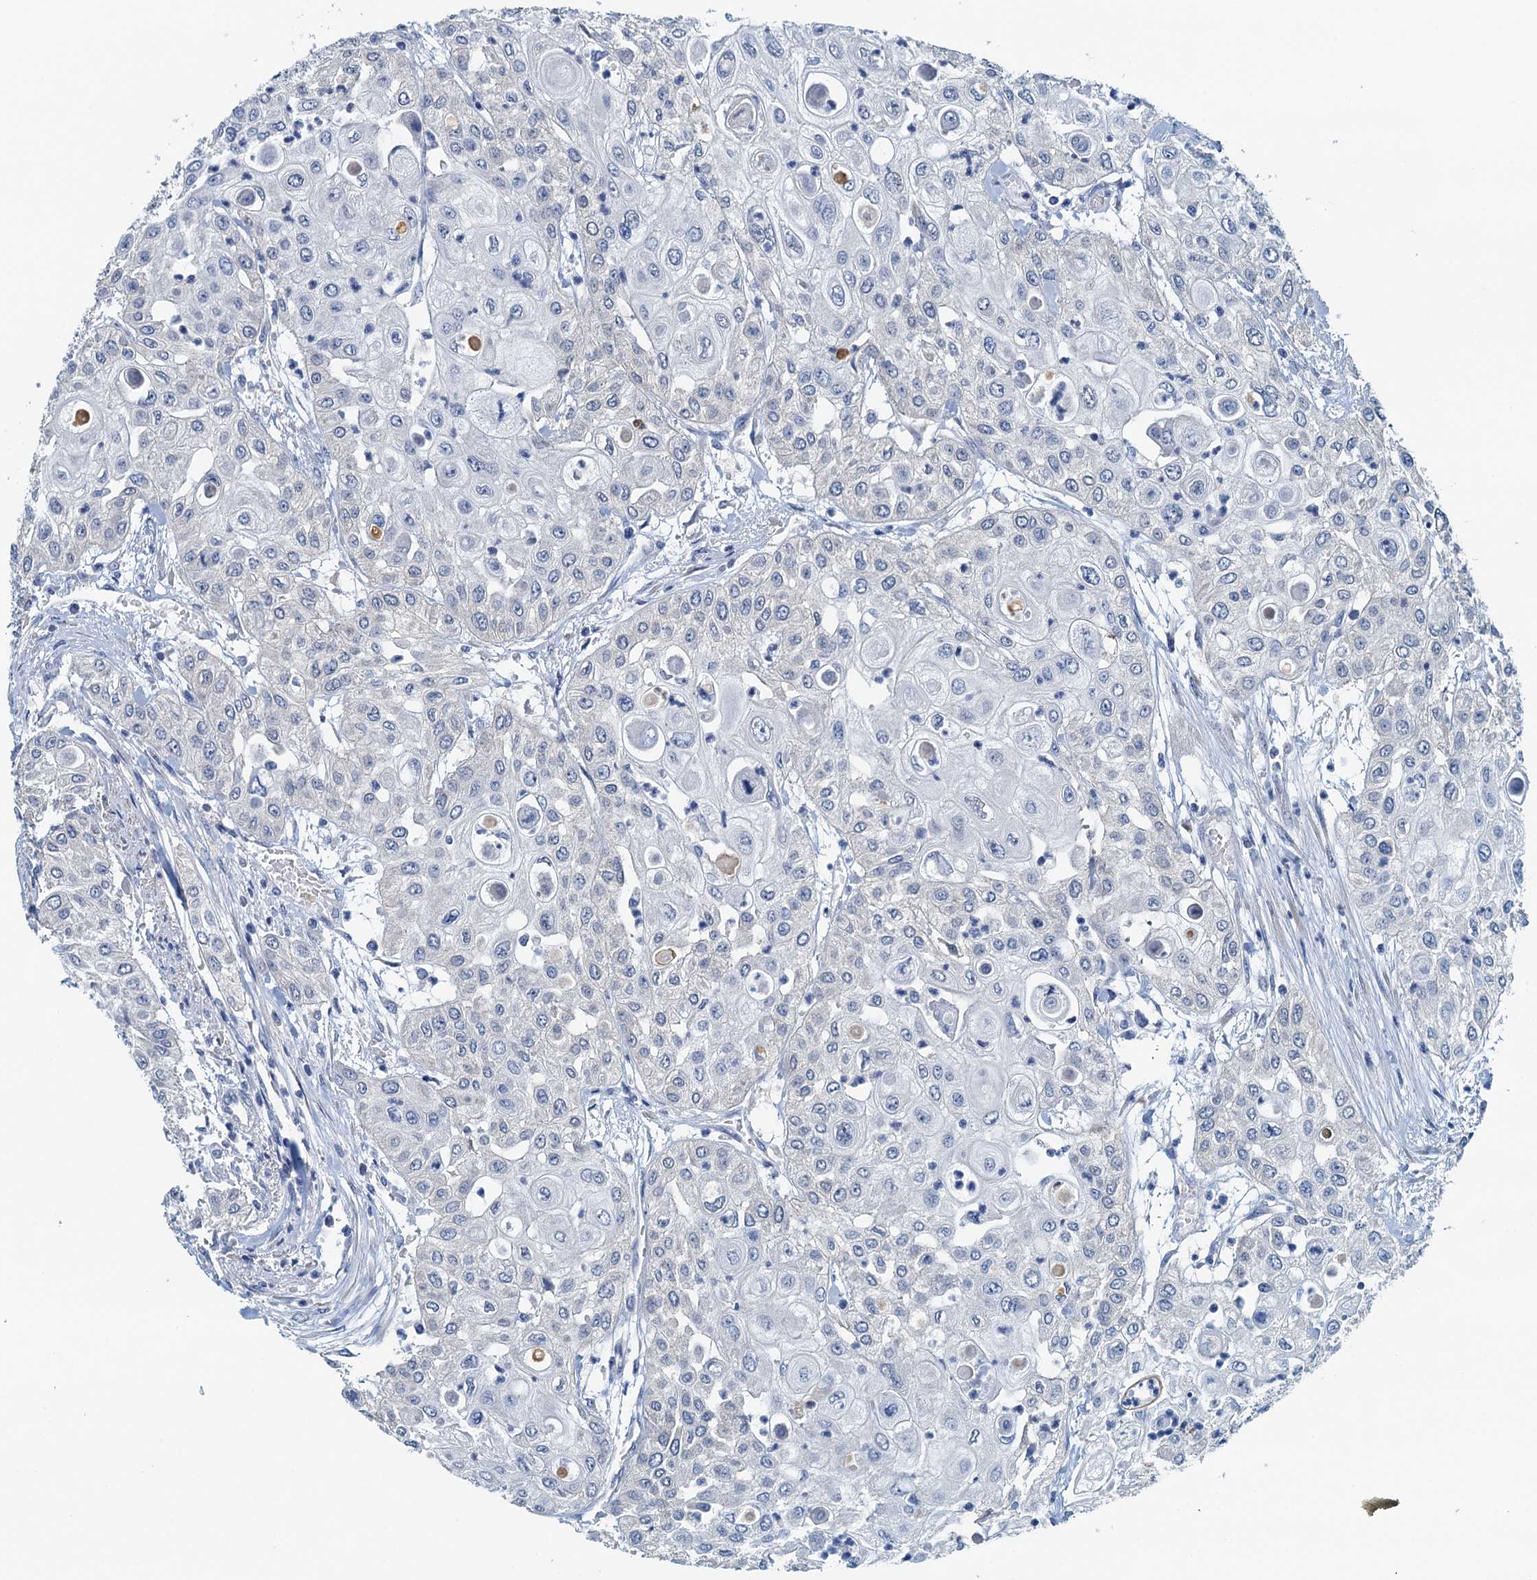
{"staining": {"intensity": "negative", "quantity": "none", "location": "none"}, "tissue": "urothelial cancer", "cell_type": "Tumor cells", "image_type": "cancer", "snomed": [{"axis": "morphology", "description": "Urothelial carcinoma, High grade"}, {"axis": "topography", "description": "Urinary bladder"}], "caption": "Protein analysis of urothelial cancer displays no significant positivity in tumor cells.", "gene": "DTD1", "patient": {"sex": "female", "age": 79}}